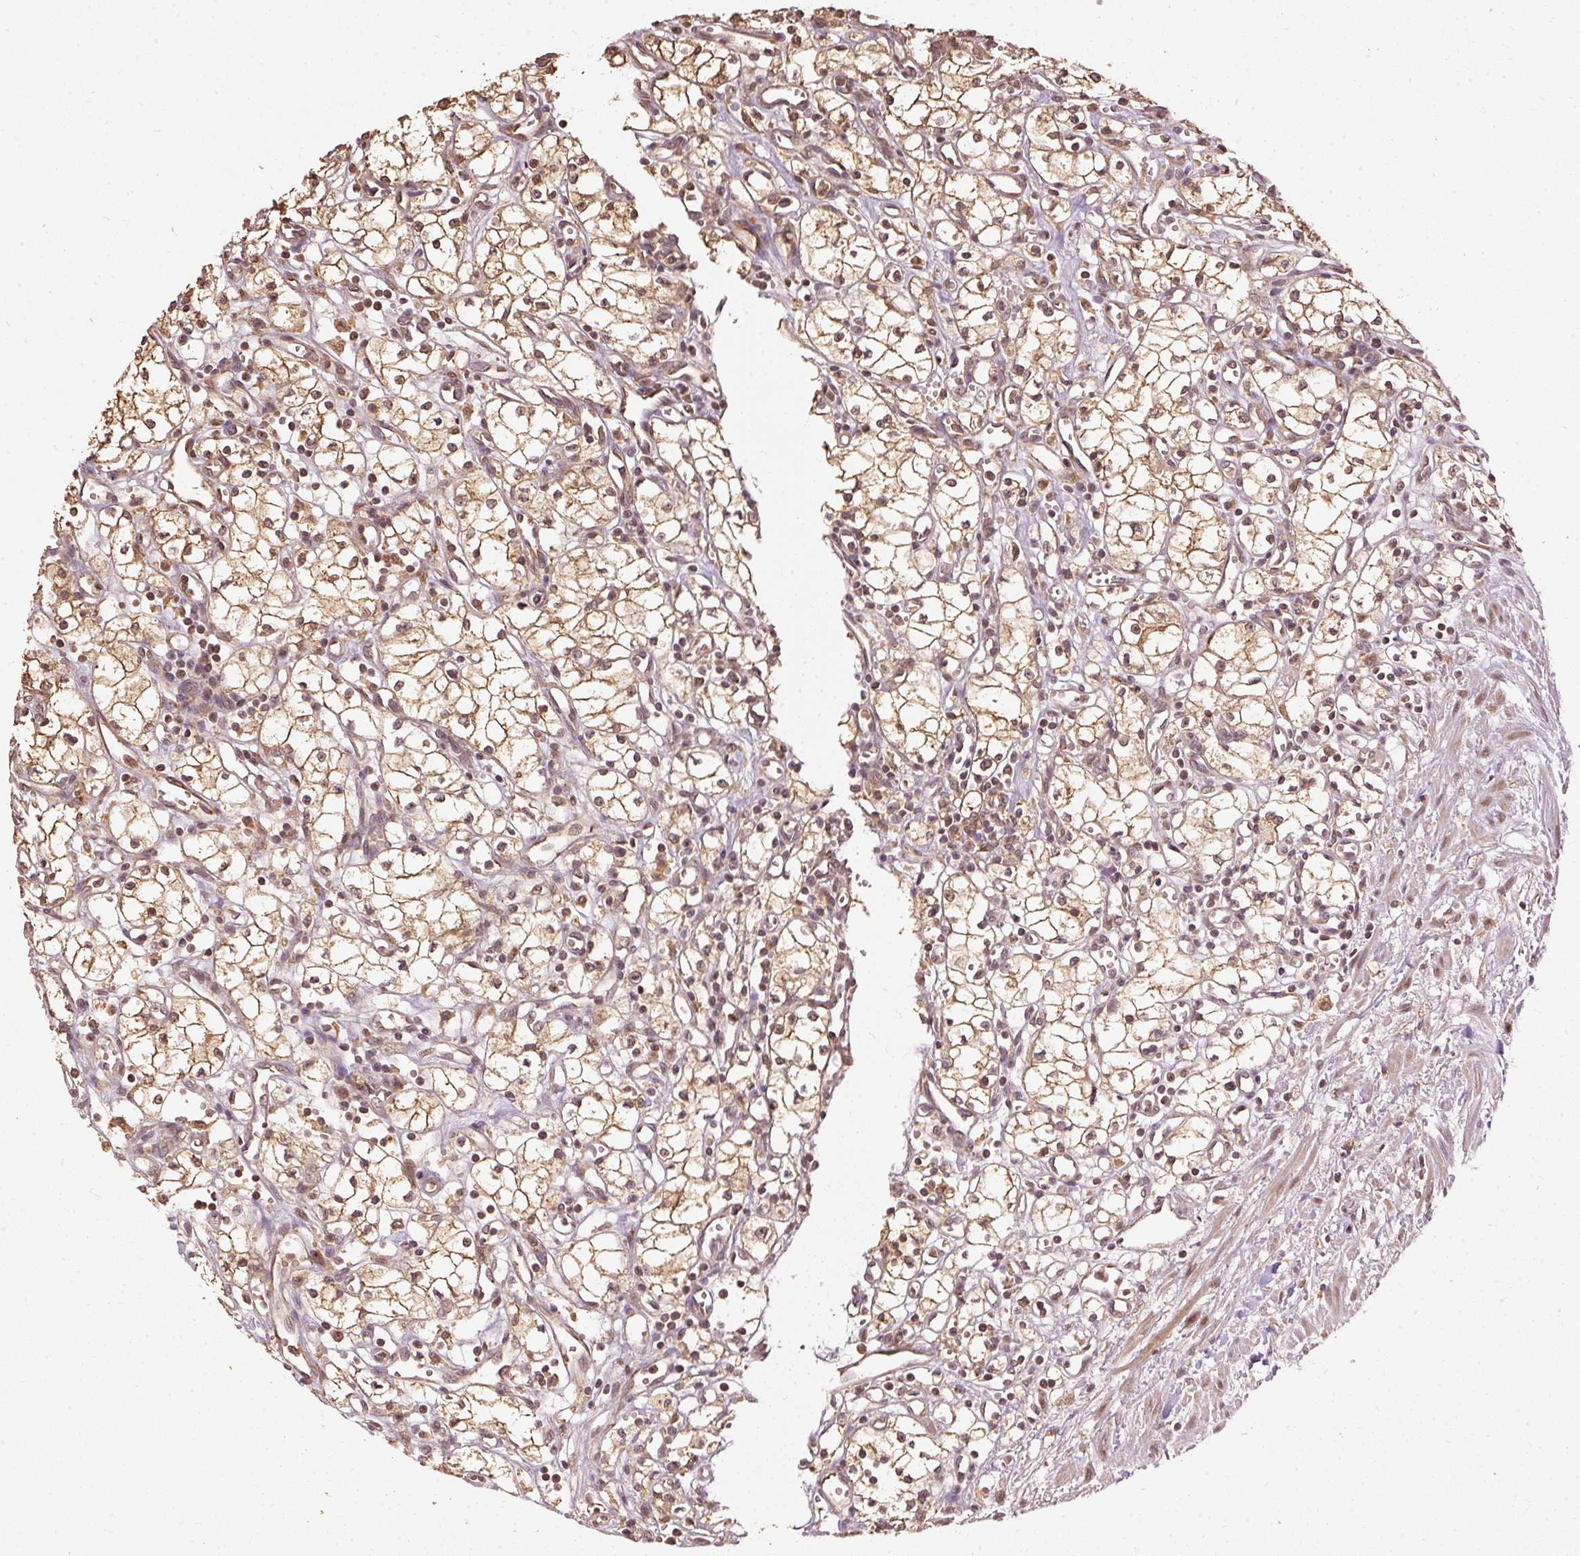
{"staining": {"intensity": "weak", "quantity": ">75%", "location": "cytoplasmic/membranous"}, "tissue": "renal cancer", "cell_type": "Tumor cells", "image_type": "cancer", "snomed": [{"axis": "morphology", "description": "Adenocarcinoma, NOS"}, {"axis": "topography", "description": "Kidney"}], "caption": "Protein analysis of adenocarcinoma (renal) tissue demonstrates weak cytoplasmic/membranous expression in about >75% of tumor cells. (IHC, brightfield microscopy, high magnification).", "gene": "FUT8", "patient": {"sex": "male", "age": 59}}